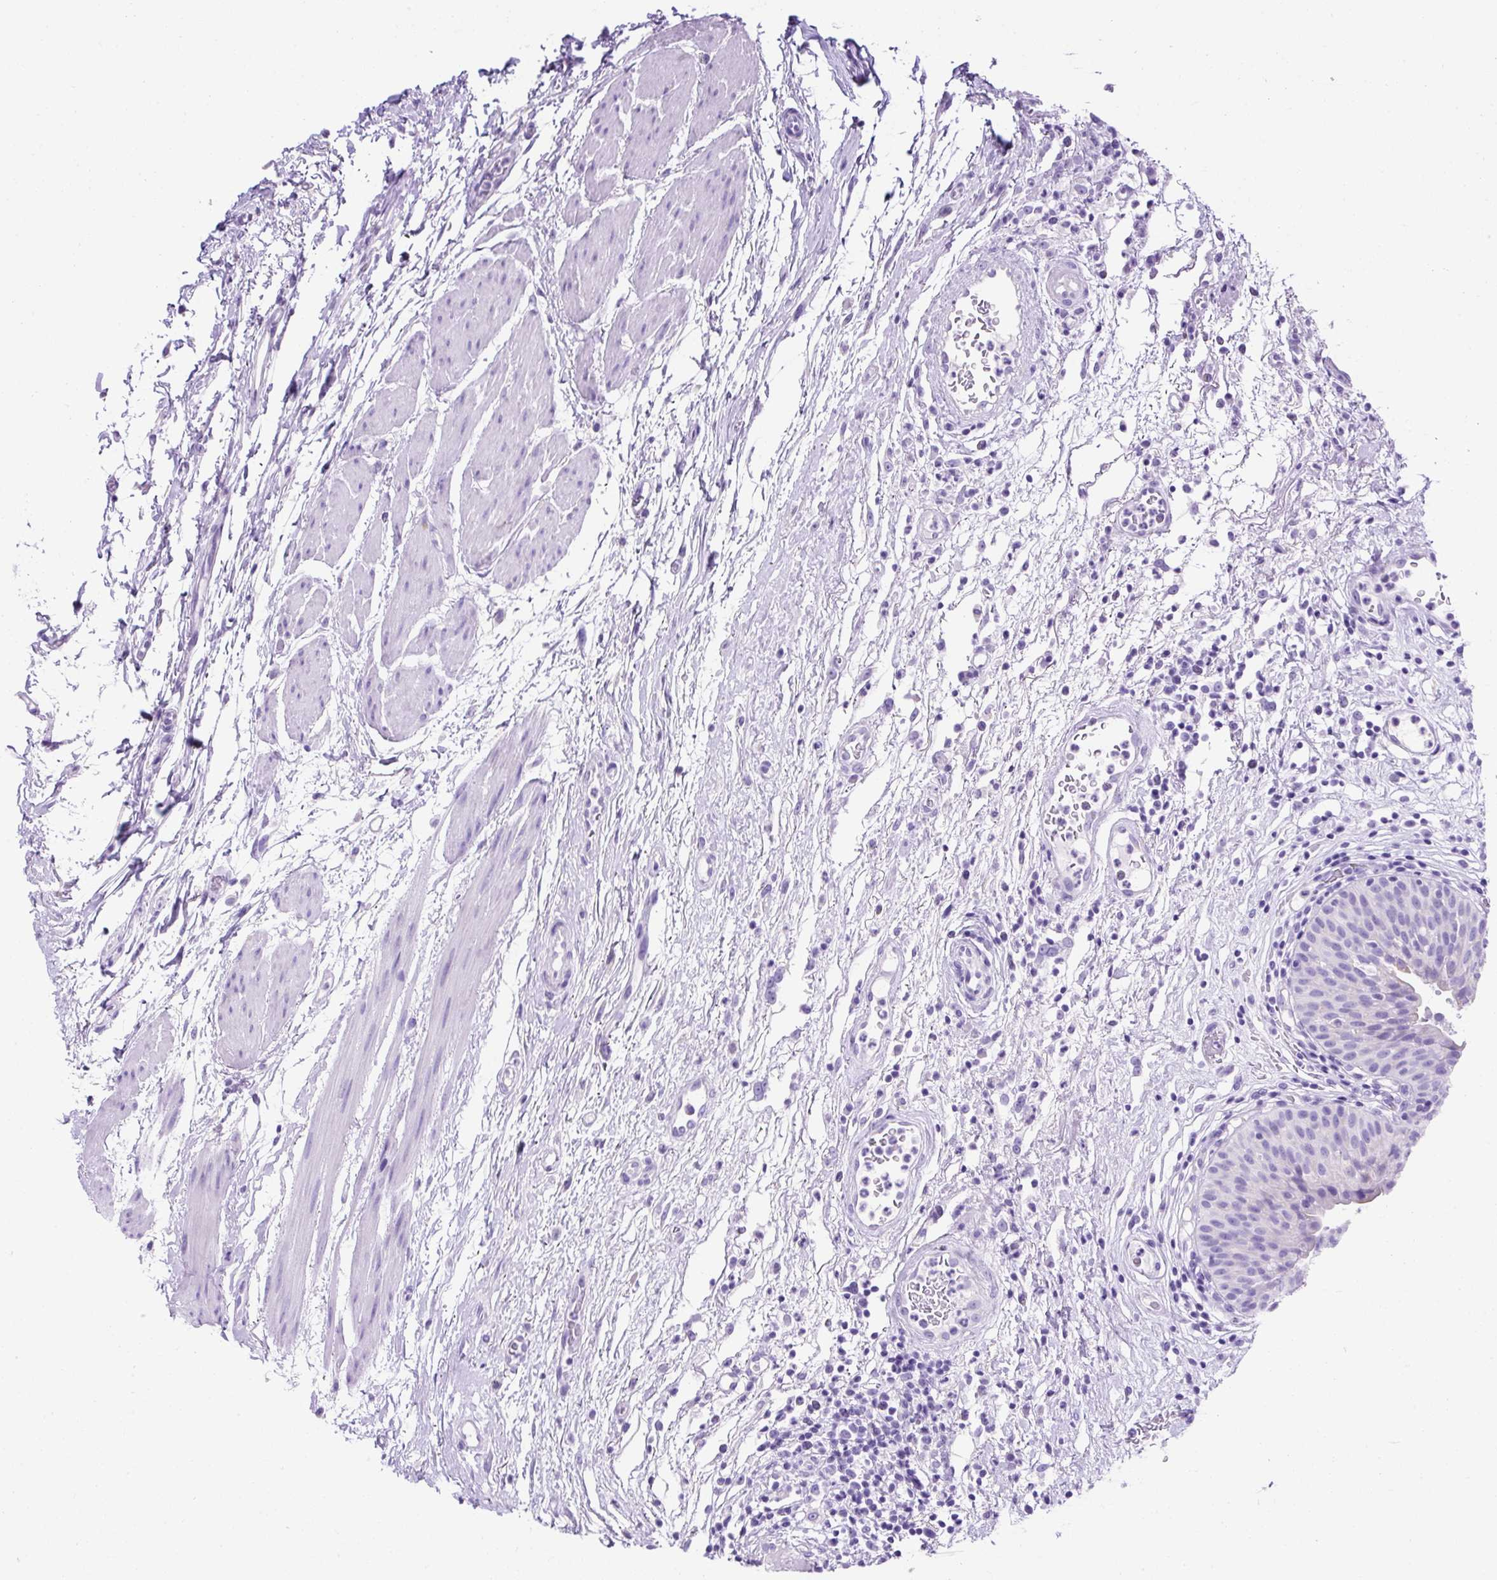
{"staining": {"intensity": "negative", "quantity": "none", "location": "none"}, "tissue": "urinary bladder", "cell_type": "Urothelial cells", "image_type": "normal", "snomed": [{"axis": "morphology", "description": "Normal tissue, NOS"}, {"axis": "morphology", "description": "Inflammation, NOS"}, {"axis": "topography", "description": "Urinary bladder"}], "caption": "The IHC photomicrograph has no significant staining in urothelial cells of urinary bladder. (DAB immunohistochemistry (IHC) visualized using brightfield microscopy, high magnification).", "gene": "KRT12", "patient": {"sex": "male", "age": 57}}